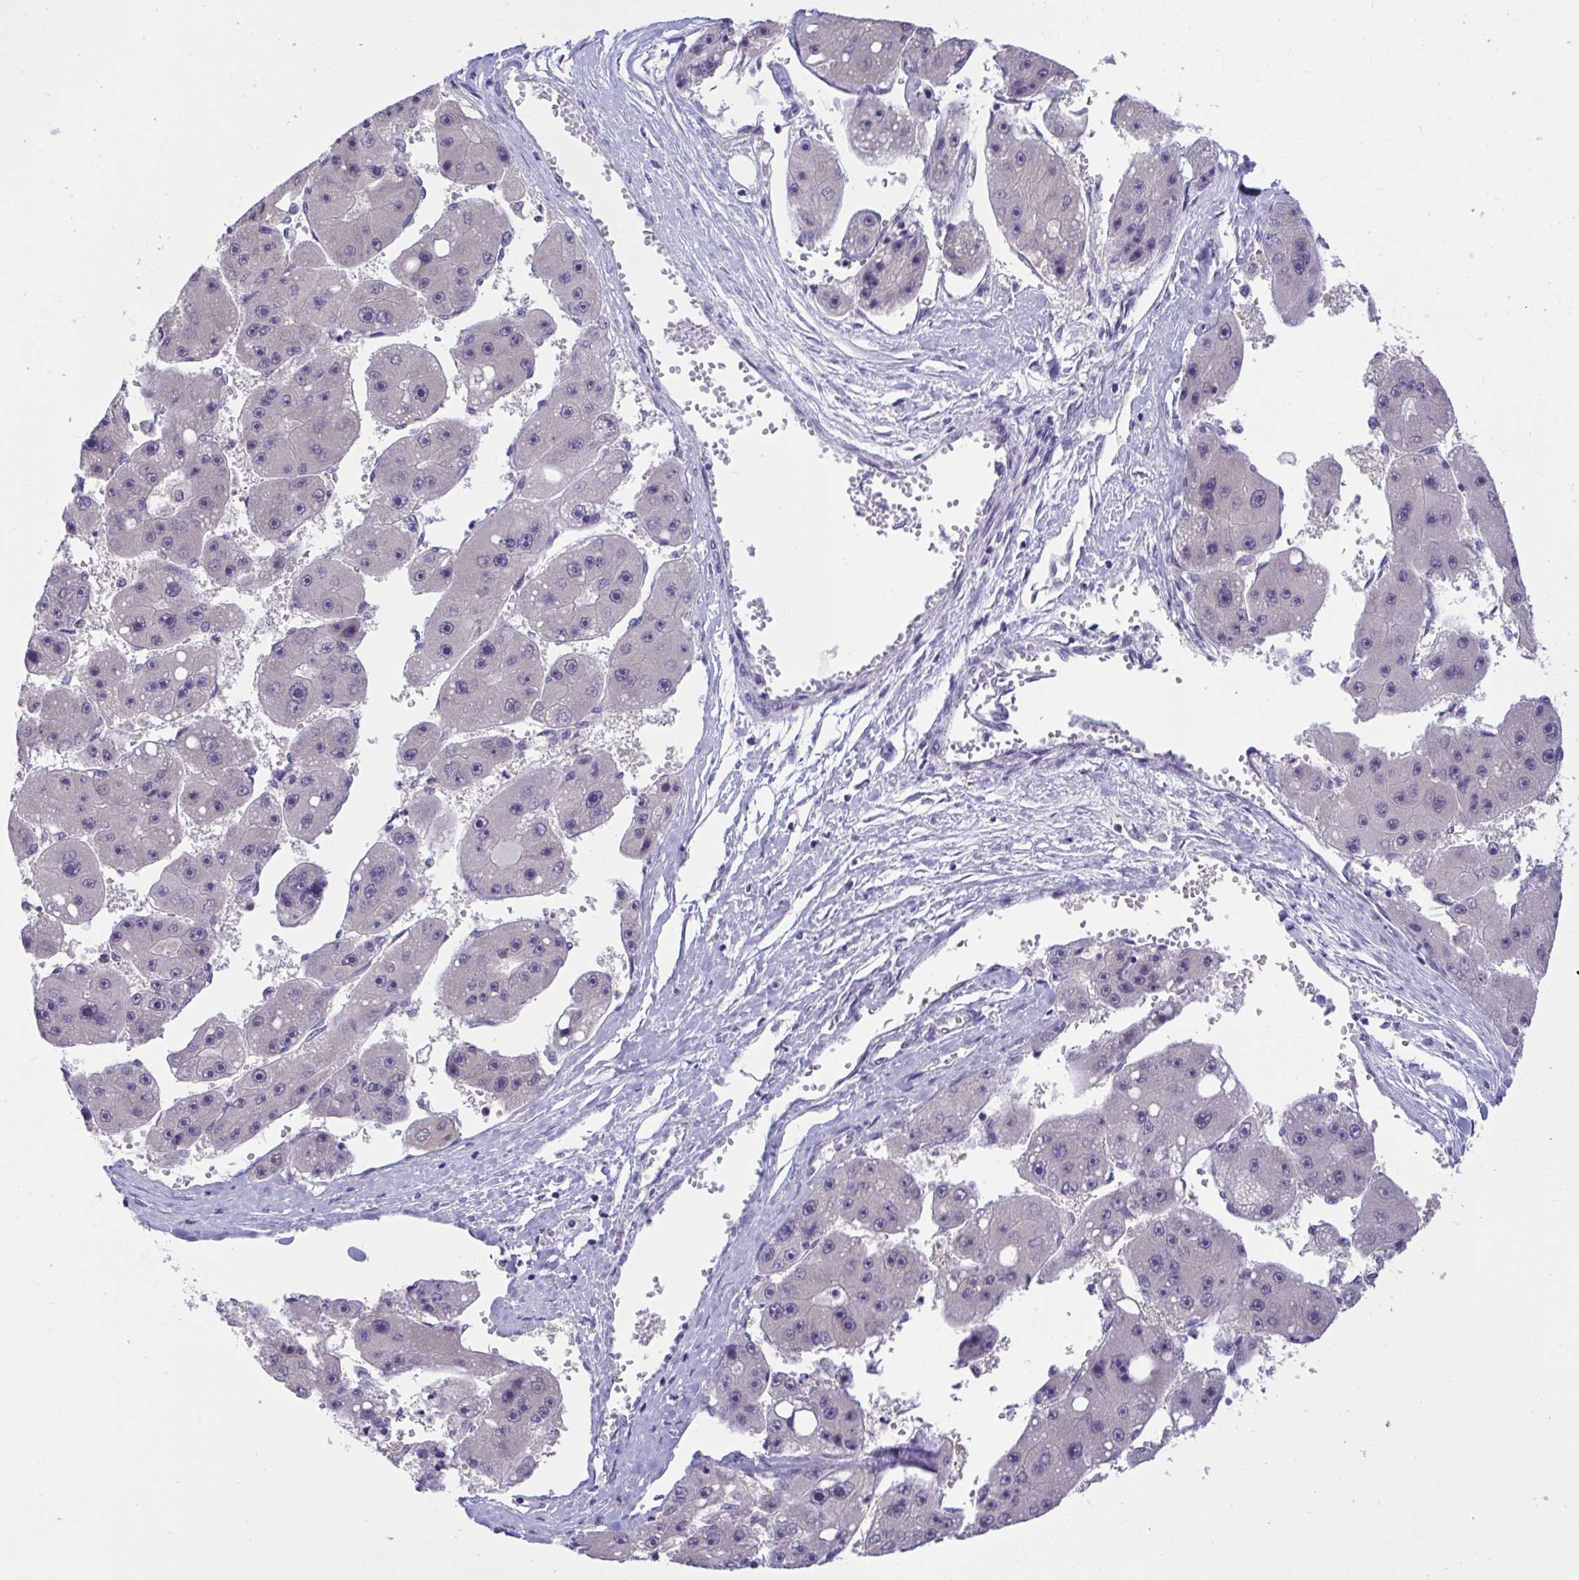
{"staining": {"intensity": "negative", "quantity": "none", "location": "none"}, "tissue": "liver cancer", "cell_type": "Tumor cells", "image_type": "cancer", "snomed": [{"axis": "morphology", "description": "Carcinoma, Hepatocellular, NOS"}, {"axis": "topography", "description": "Liver"}], "caption": "Immunohistochemistry (IHC) photomicrograph of human liver cancer (hepatocellular carcinoma) stained for a protein (brown), which reveals no staining in tumor cells.", "gene": "TMEM41A", "patient": {"sex": "female", "age": 61}}